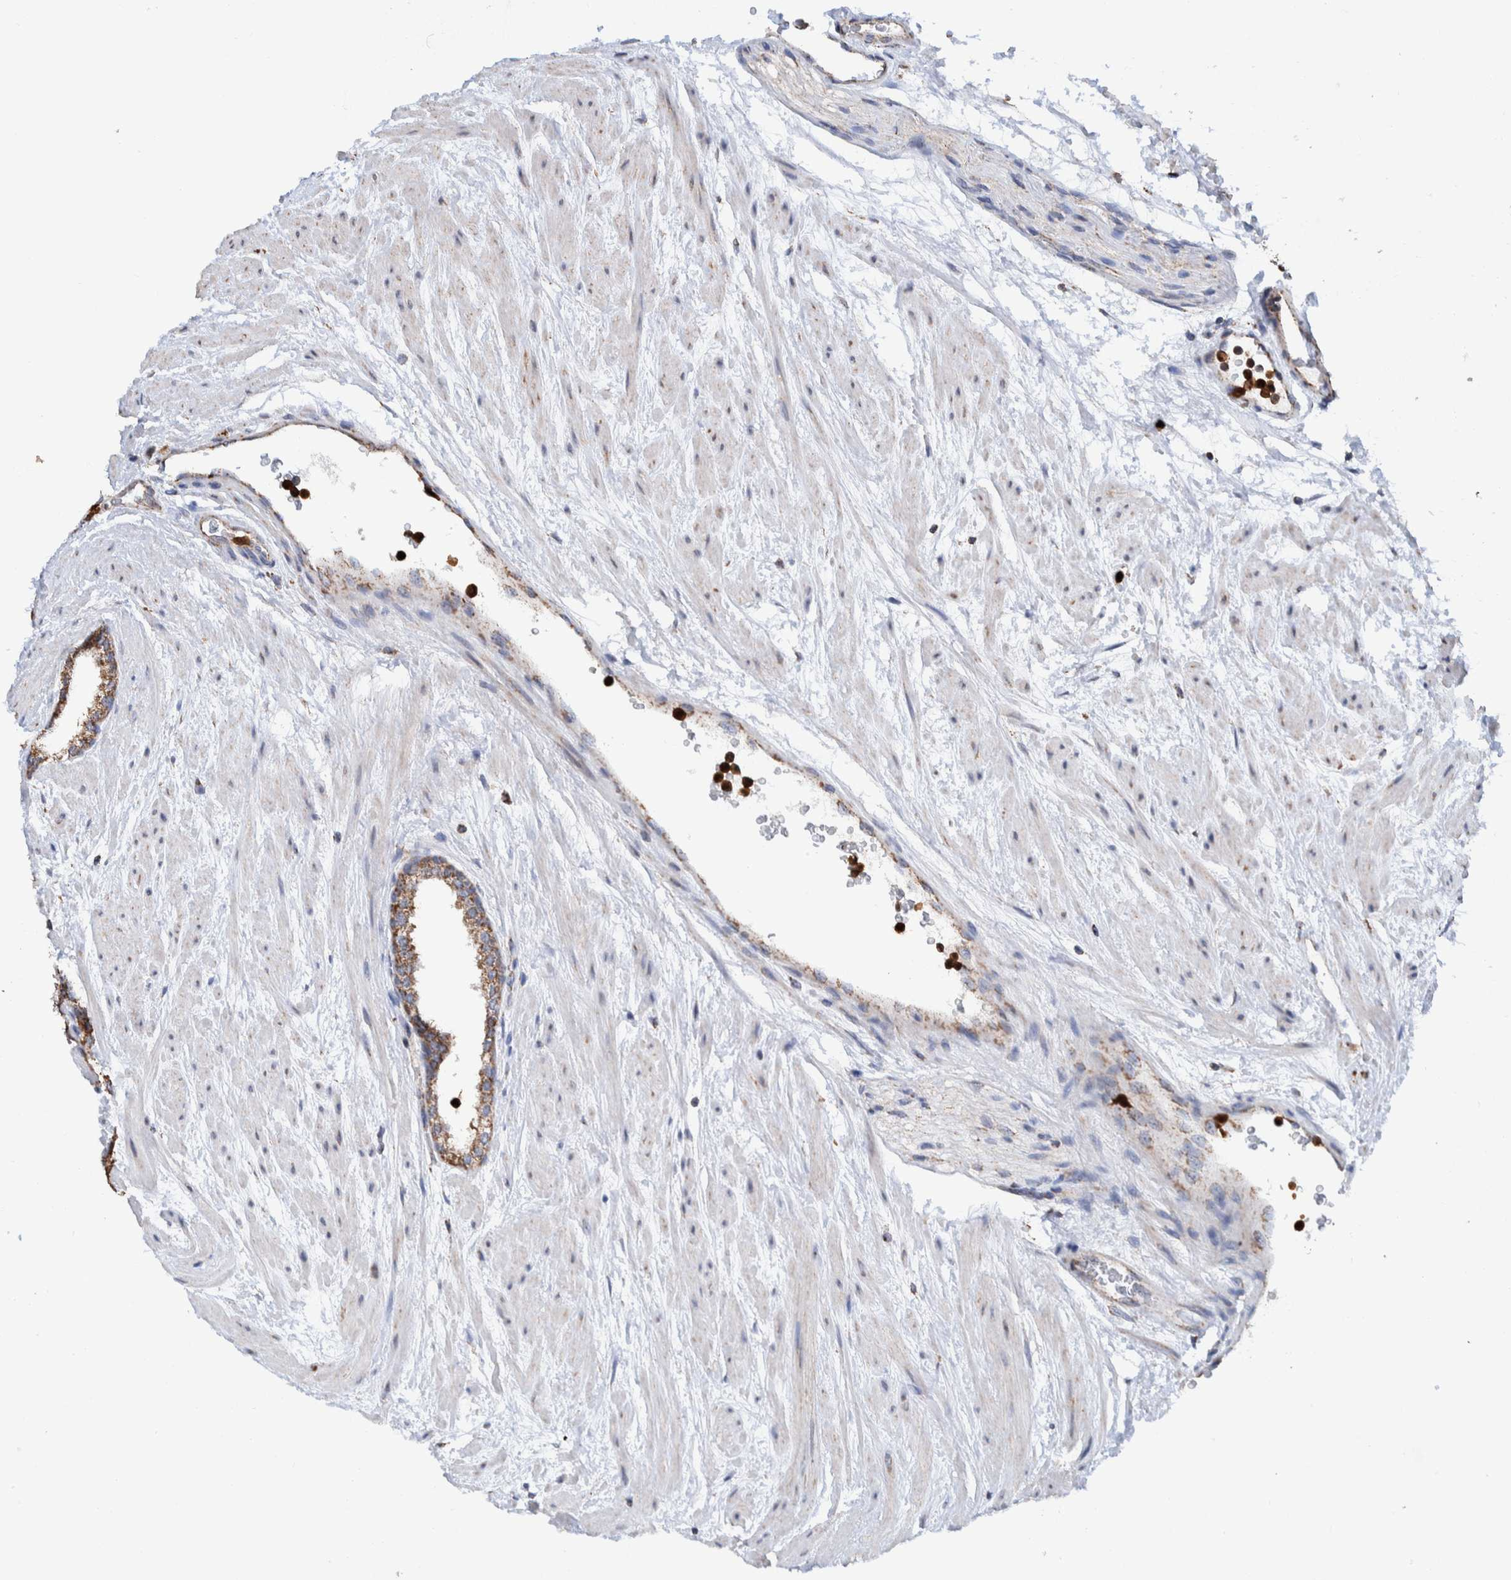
{"staining": {"intensity": "moderate", "quantity": ">75%", "location": "cytoplasmic/membranous"}, "tissue": "prostate cancer", "cell_type": "Tumor cells", "image_type": "cancer", "snomed": [{"axis": "morphology", "description": "Adenocarcinoma, High grade"}, {"axis": "topography", "description": "Prostate"}], "caption": "Protein staining of prostate cancer tissue shows moderate cytoplasmic/membranous positivity in approximately >75% of tumor cells.", "gene": "DECR1", "patient": {"sex": "male", "age": 55}}